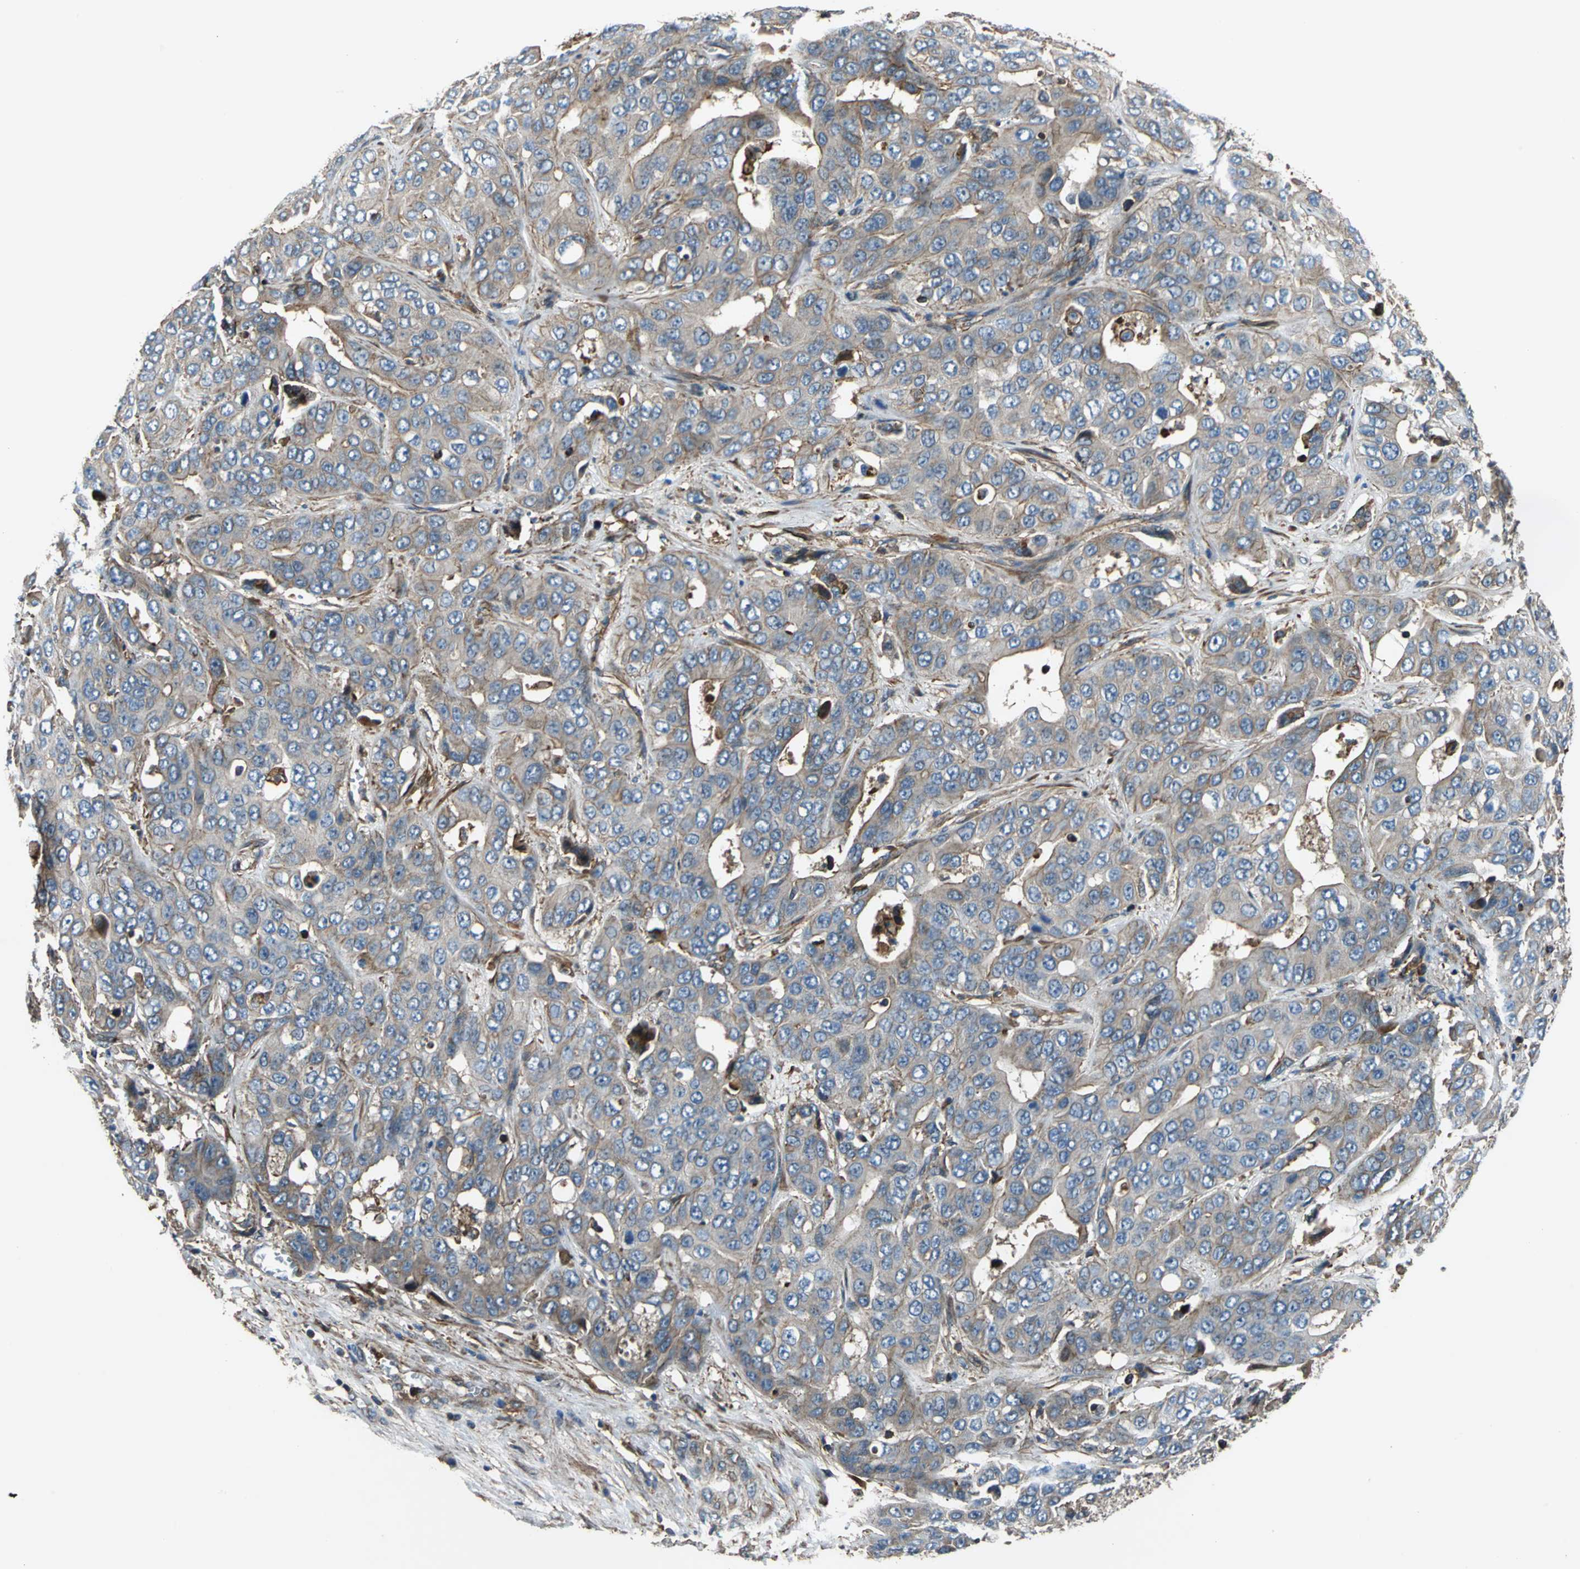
{"staining": {"intensity": "moderate", "quantity": ">75%", "location": "cytoplasmic/membranous"}, "tissue": "liver cancer", "cell_type": "Tumor cells", "image_type": "cancer", "snomed": [{"axis": "morphology", "description": "Cholangiocarcinoma"}, {"axis": "topography", "description": "Liver"}], "caption": "An IHC photomicrograph of neoplastic tissue is shown. Protein staining in brown highlights moderate cytoplasmic/membranous positivity in liver cancer within tumor cells. The protein of interest is stained brown, and the nuclei are stained in blue (DAB IHC with brightfield microscopy, high magnification).", "gene": "PARVA", "patient": {"sex": "female", "age": 52}}